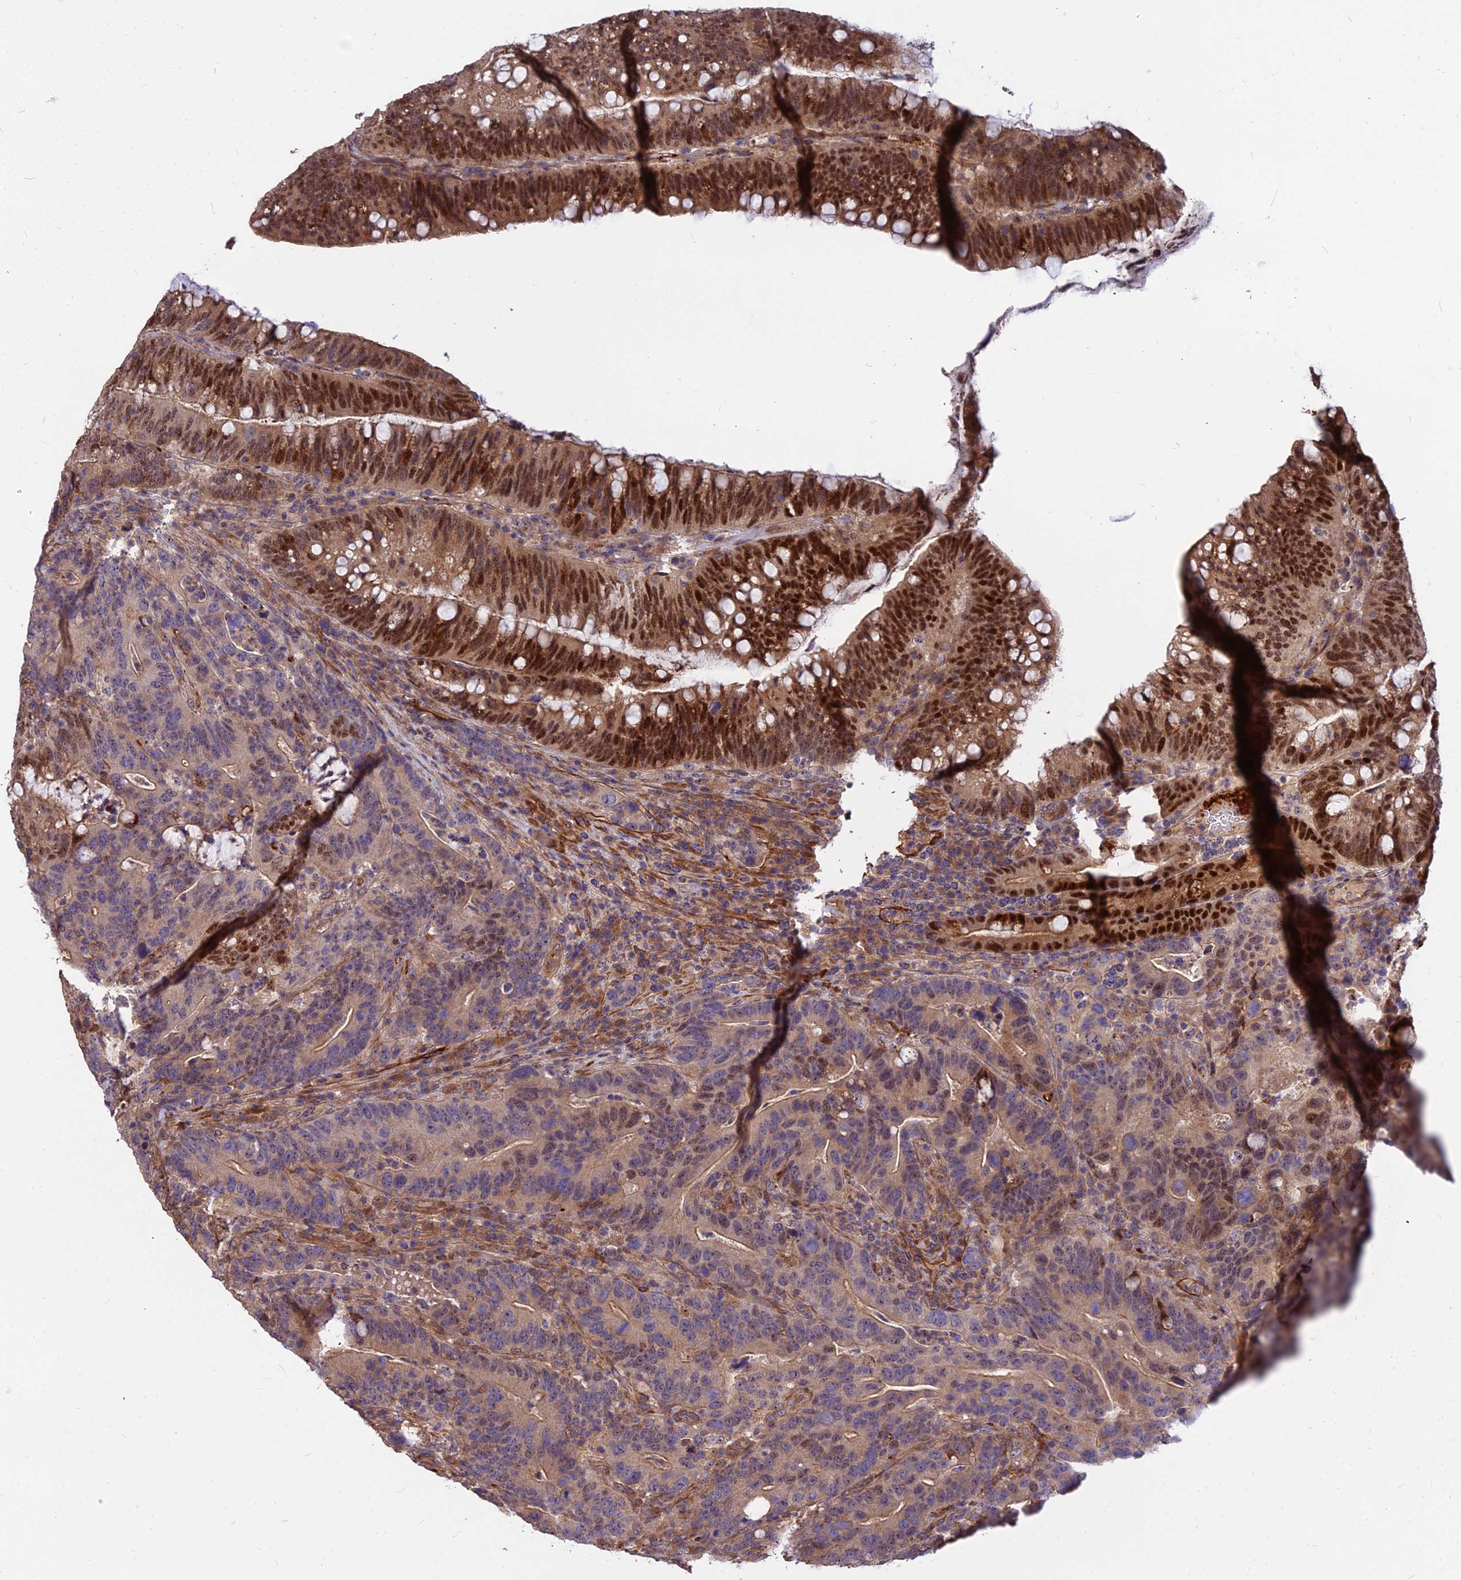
{"staining": {"intensity": "strong", "quantity": "<25%", "location": "cytoplasmic/membranous,nuclear"}, "tissue": "colorectal cancer", "cell_type": "Tumor cells", "image_type": "cancer", "snomed": [{"axis": "morphology", "description": "Adenocarcinoma, NOS"}, {"axis": "topography", "description": "Colon"}], "caption": "Adenocarcinoma (colorectal) tissue demonstrates strong cytoplasmic/membranous and nuclear positivity in about <25% of tumor cells", "gene": "TCEA3", "patient": {"sex": "female", "age": 66}}